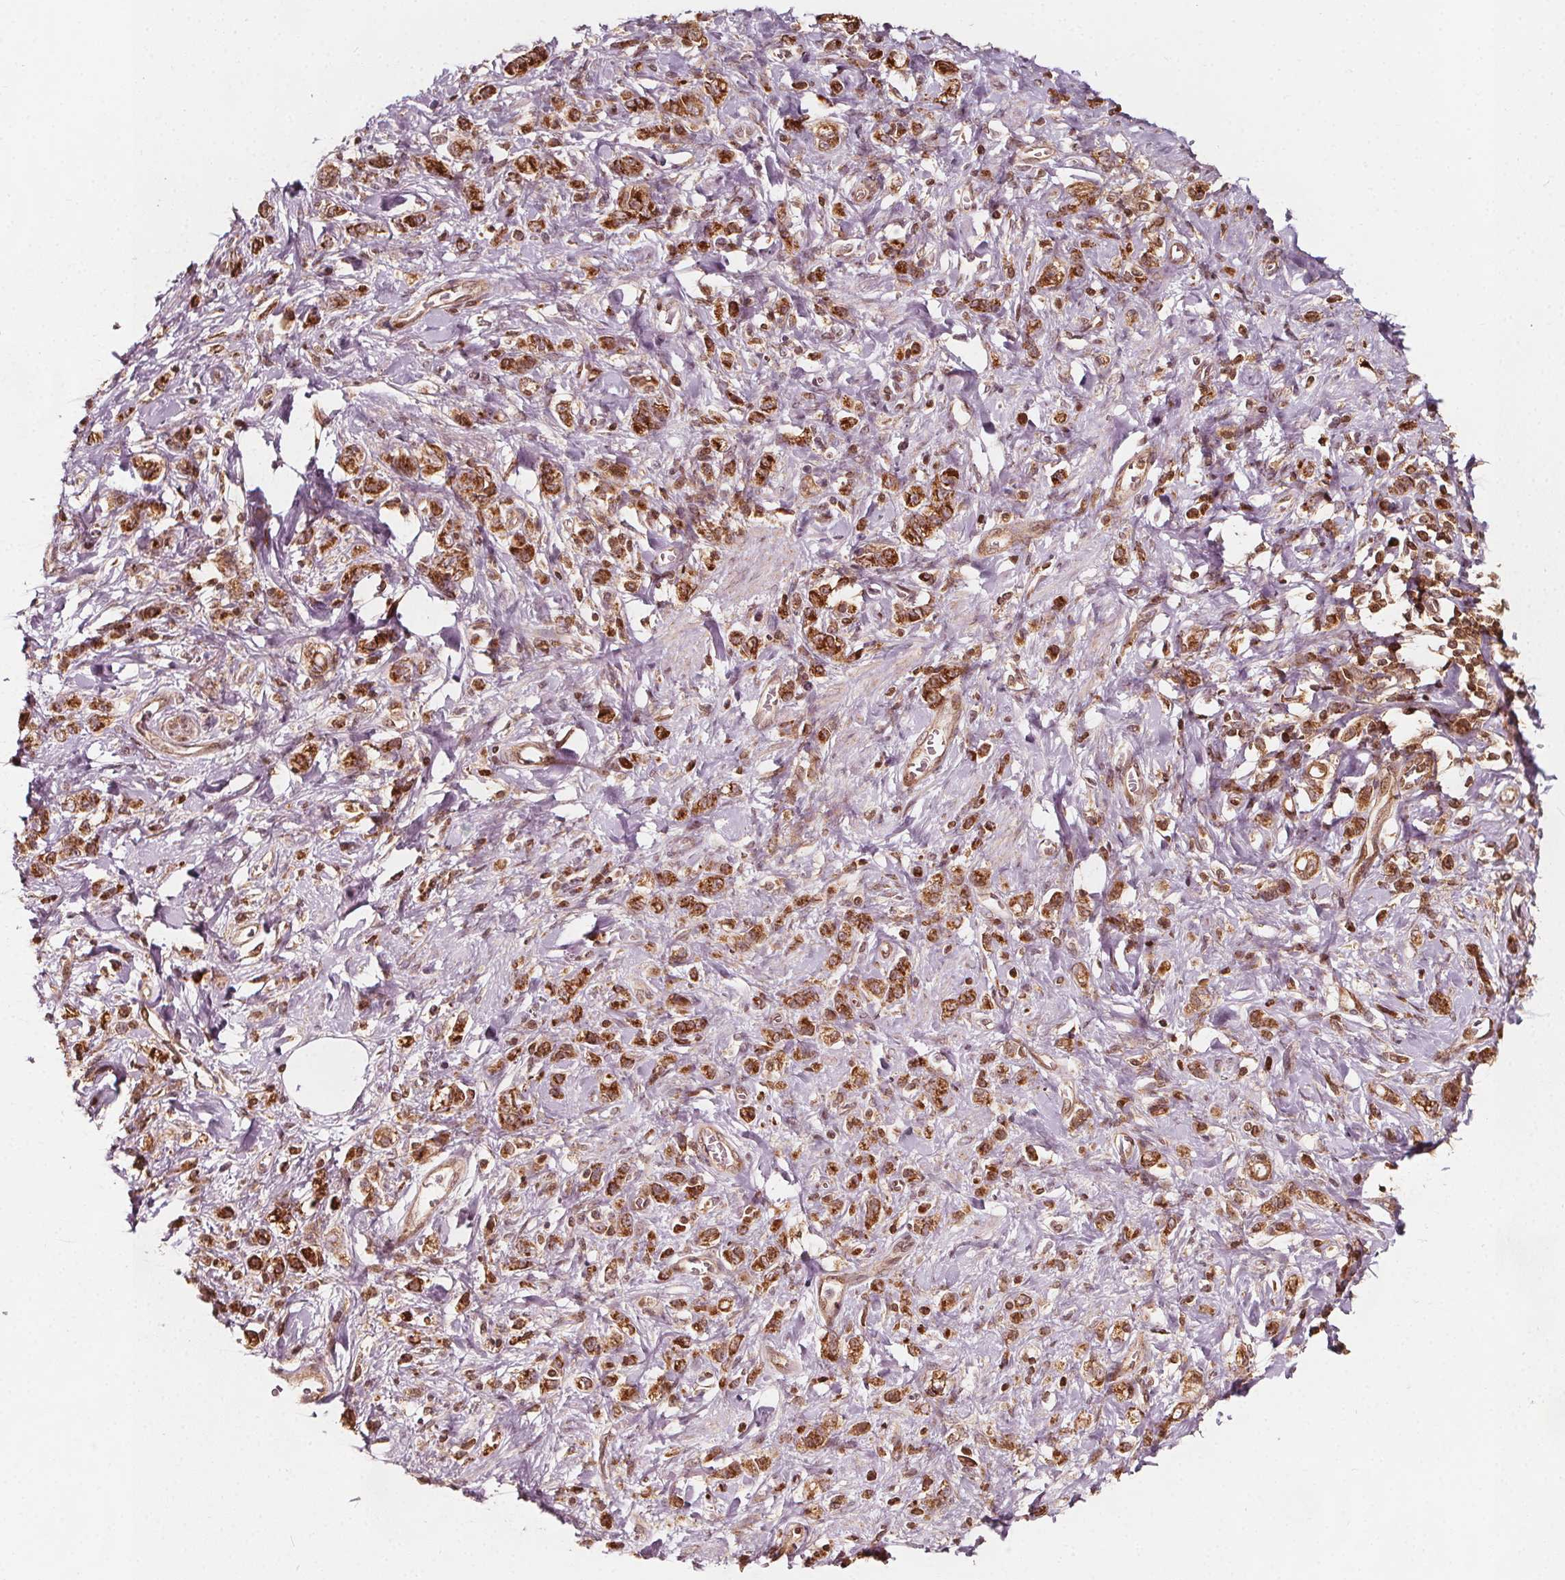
{"staining": {"intensity": "strong", "quantity": ">75%", "location": "cytoplasmic/membranous"}, "tissue": "stomach cancer", "cell_type": "Tumor cells", "image_type": "cancer", "snomed": [{"axis": "morphology", "description": "Adenocarcinoma, NOS"}, {"axis": "topography", "description": "Stomach"}], "caption": "Stomach adenocarcinoma stained for a protein (brown) exhibits strong cytoplasmic/membranous positive positivity in about >75% of tumor cells.", "gene": "AIP", "patient": {"sex": "male", "age": 77}}